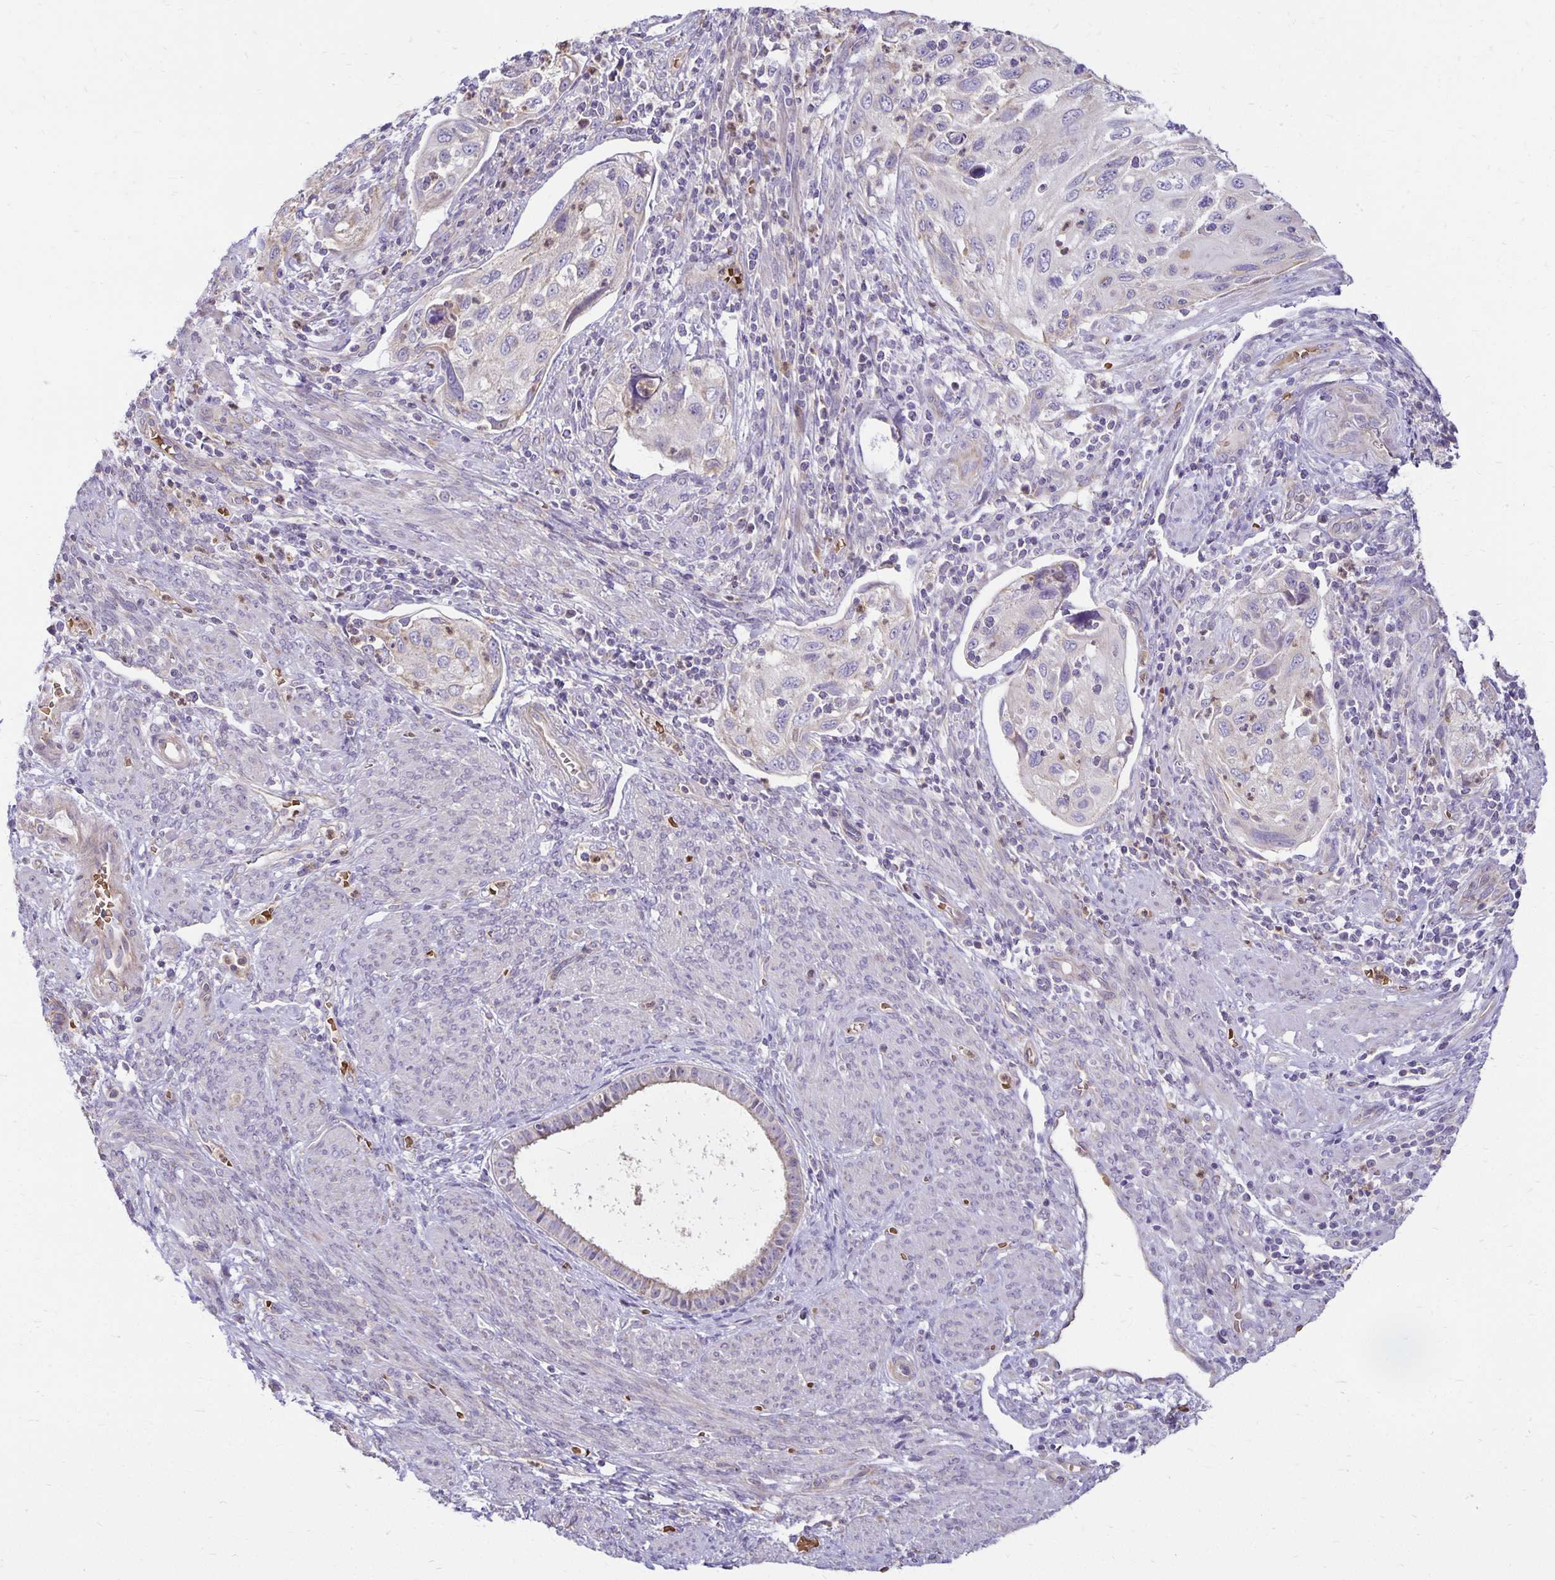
{"staining": {"intensity": "negative", "quantity": "none", "location": "none"}, "tissue": "cervical cancer", "cell_type": "Tumor cells", "image_type": "cancer", "snomed": [{"axis": "morphology", "description": "Squamous cell carcinoma, NOS"}, {"axis": "topography", "description": "Cervix"}], "caption": "Human cervical squamous cell carcinoma stained for a protein using immunohistochemistry (IHC) displays no expression in tumor cells.", "gene": "FN3K", "patient": {"sex": "female", "age": 70}}